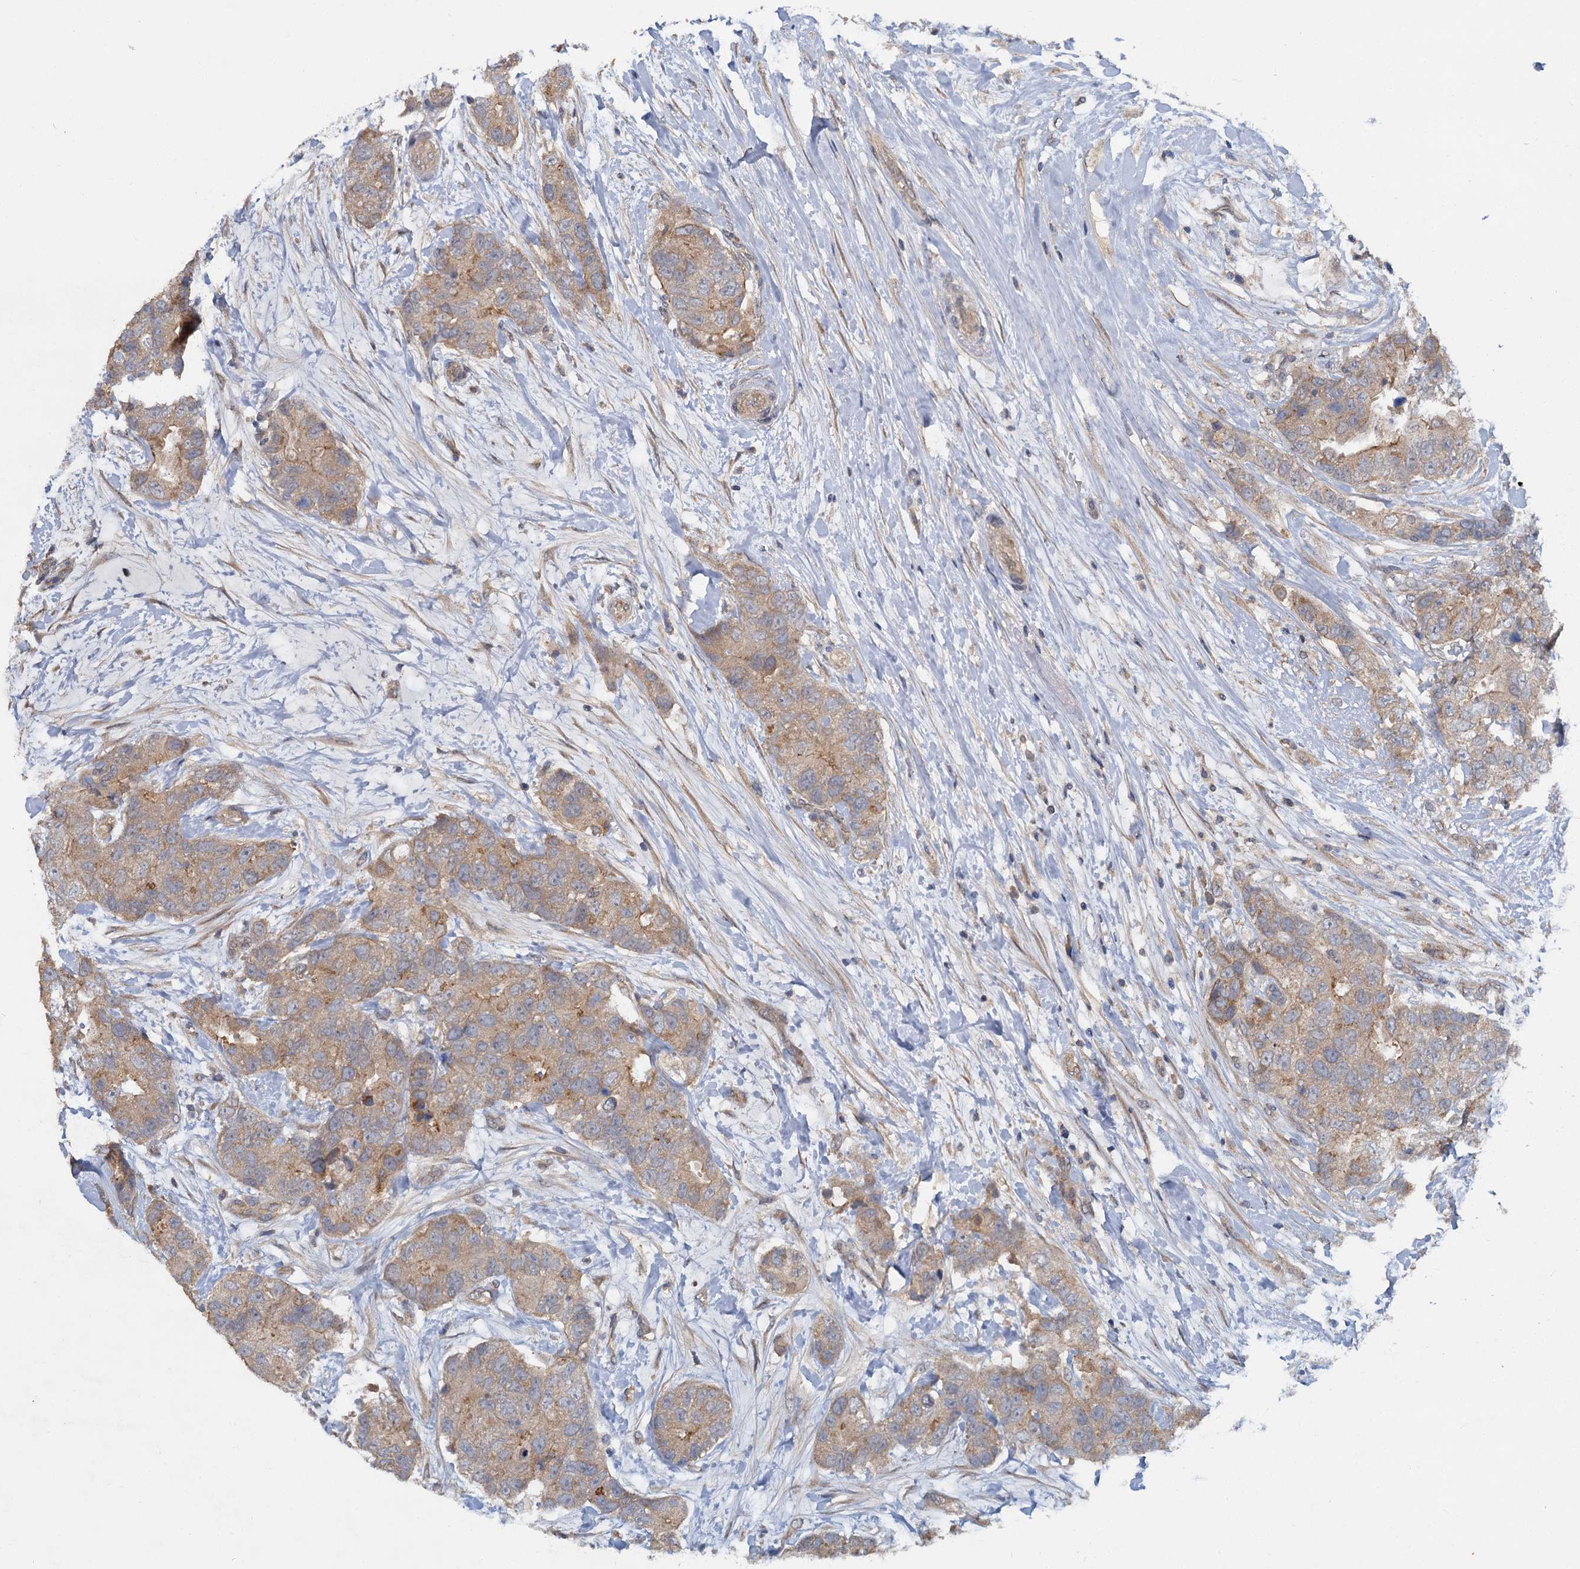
{"staining": {"intensity": "weak", "quantity": ">75%", "location": "cytoplasmic/membranous"}, "tissue": "breast cancer", "cell_type": "Tumor cells", "image_type": "cancer", "snomed": [{"axis": "morphology", "description": "Duct carcinoma"}, {"axis": "topography", "description": "Breast"}], "caption": "Human breast cancer (invasive ductal carcinoma) stained with a brown dye reveals weak cytoplasmic/membranous positive positivity in approximately >75% of tumor cells.", "gene": "ZNF324", "patient": {"sex": "female", "age": 62}}